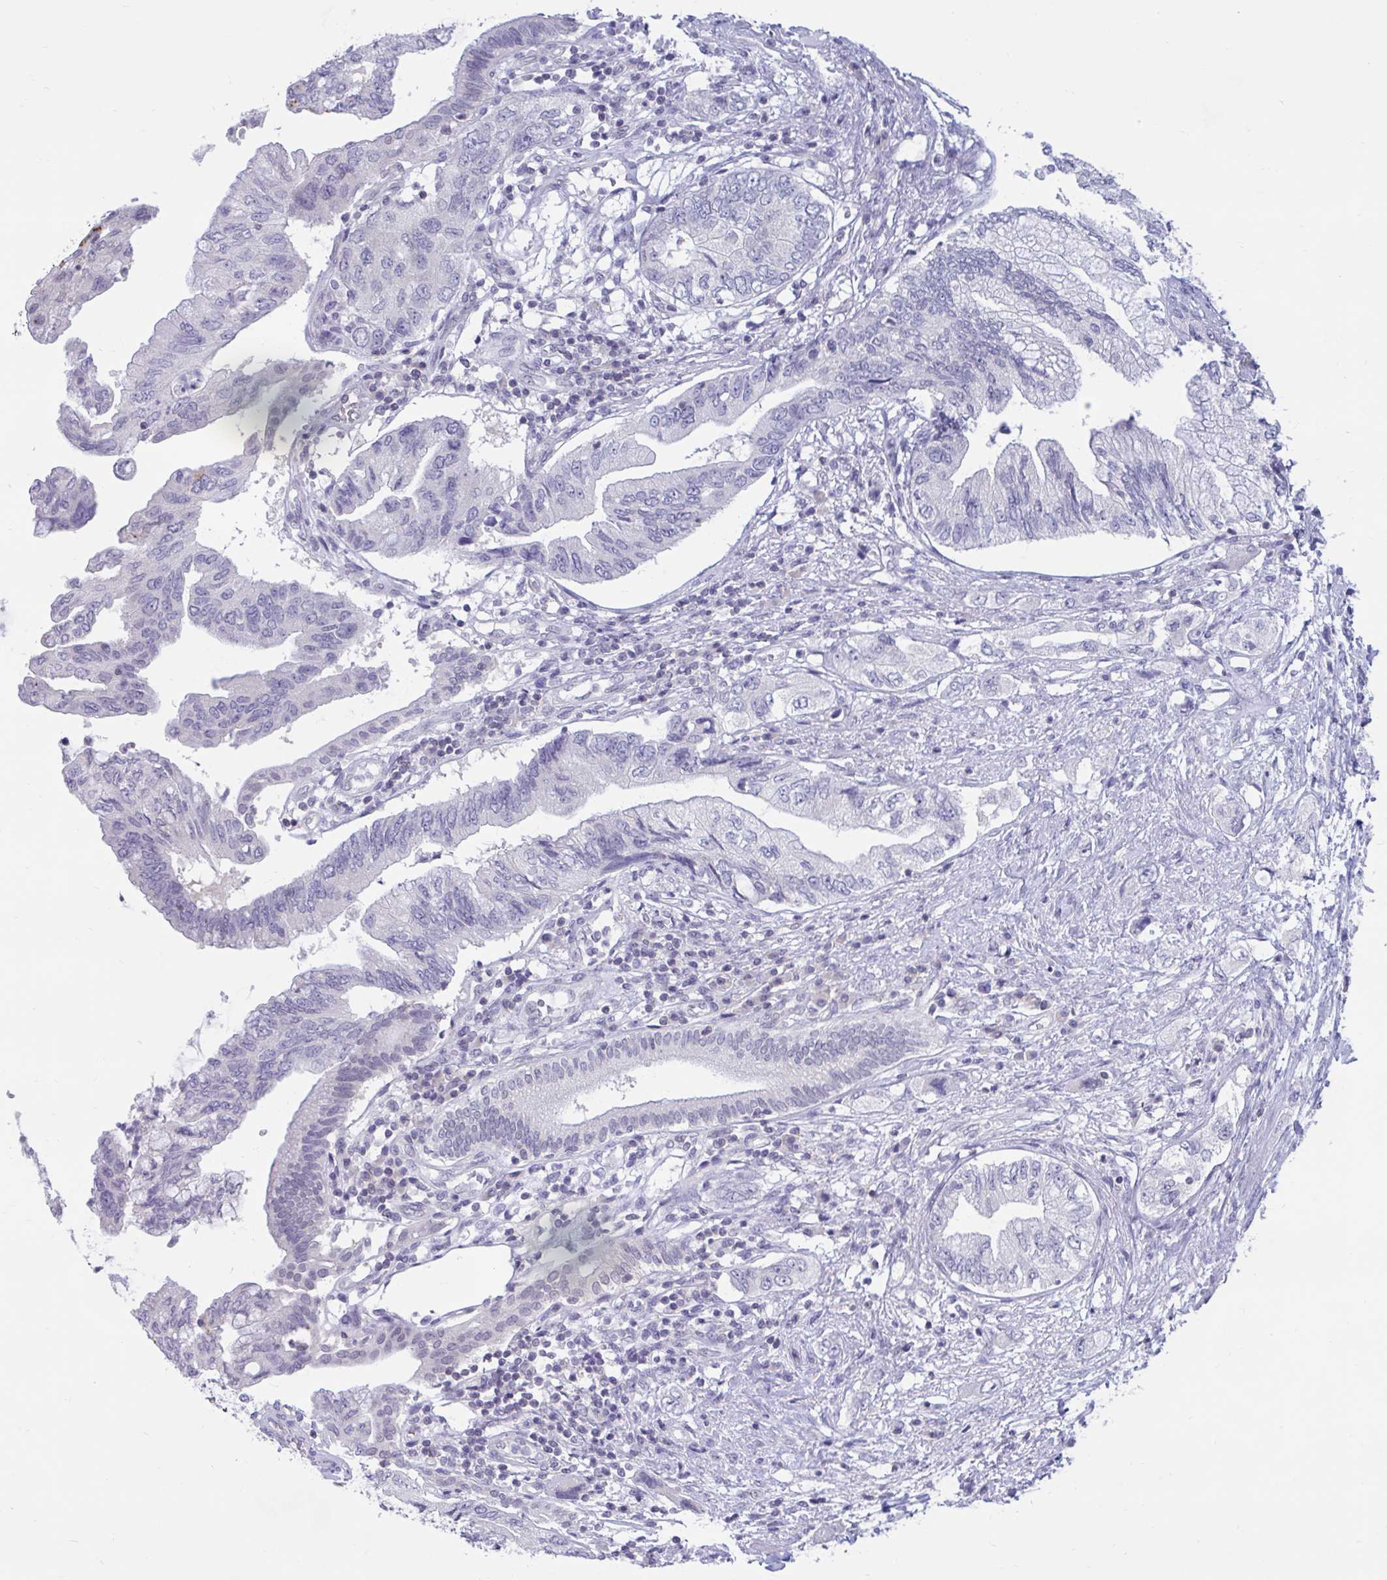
{"staining": {"intensity": "negative", "quantity": "none", "location": "none"}, "tissue": "pancreatic cancer", "cell_type": "Tumor cells", "image_type": "cancer", "snomed": [{"axis": "morphology", "description": "Adenocarcinoma, NOS"}, {"axis": "topography", "description": "Pancreas"}], "caption": "Tumor cells are negative for brown protein staining in pancreatic adenocarcinoma.", "gene": "ARPP19", "patient": {"sex": "female", "age": 73}}